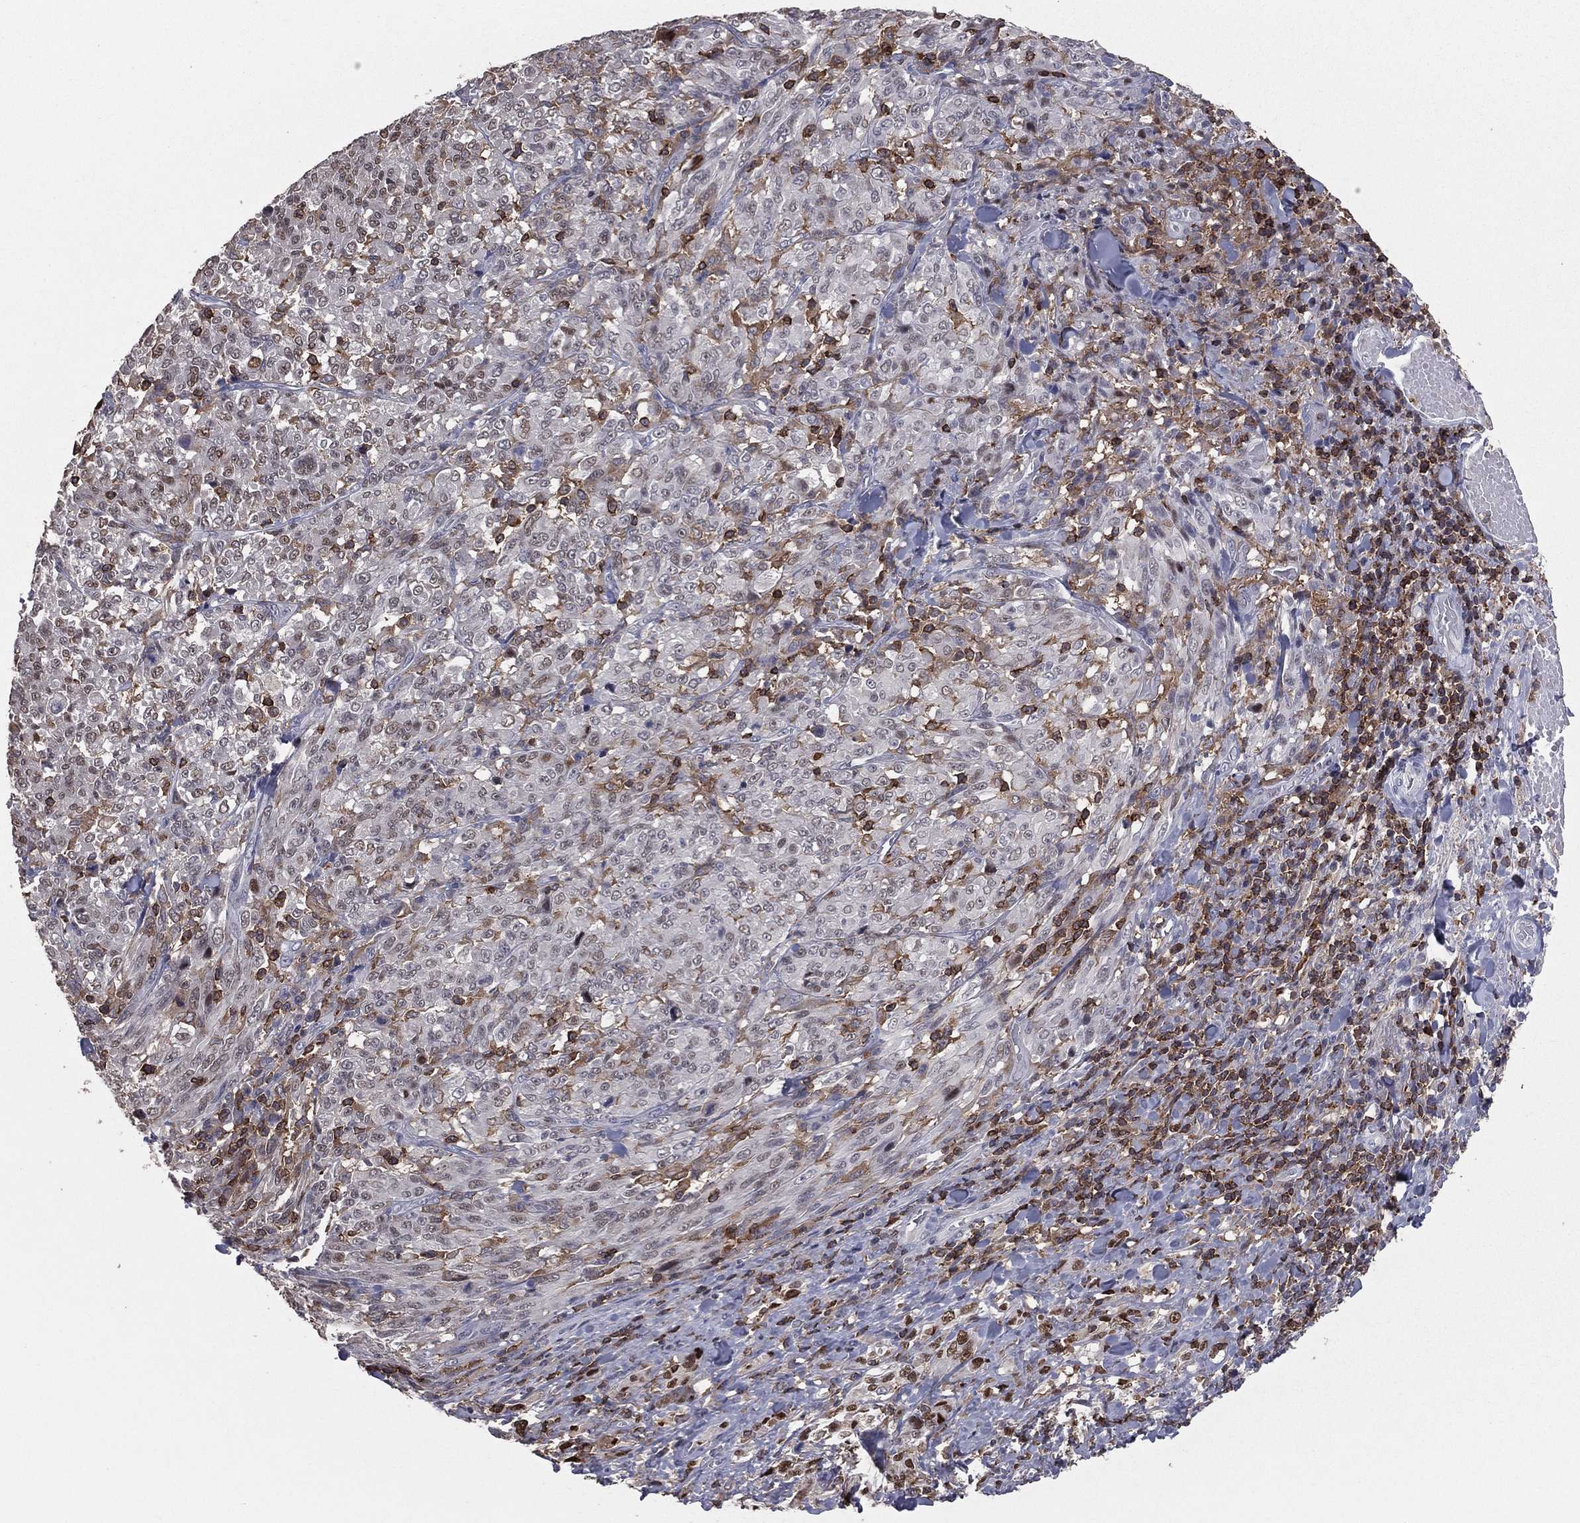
{"staining": {"intensity": "strong", "quantity": "<25%", "location": "nuclear"}, "tissue": "melanoma", "cell_type": "Tumor cells", "image_type": "cancer", "snomed": [{"axis": "morphology", "description": "Malignant melanoma, NOS"}, {"axis": "topography", "description": "Skin"}], "caption": "About <25% of tumor cells in malignant melanoma show strong nuclear protein staining as visualized by brown immunohistochemical staining.", "gene": "PSTPIP1", "patient": {"sex": "female", "age": 91}}